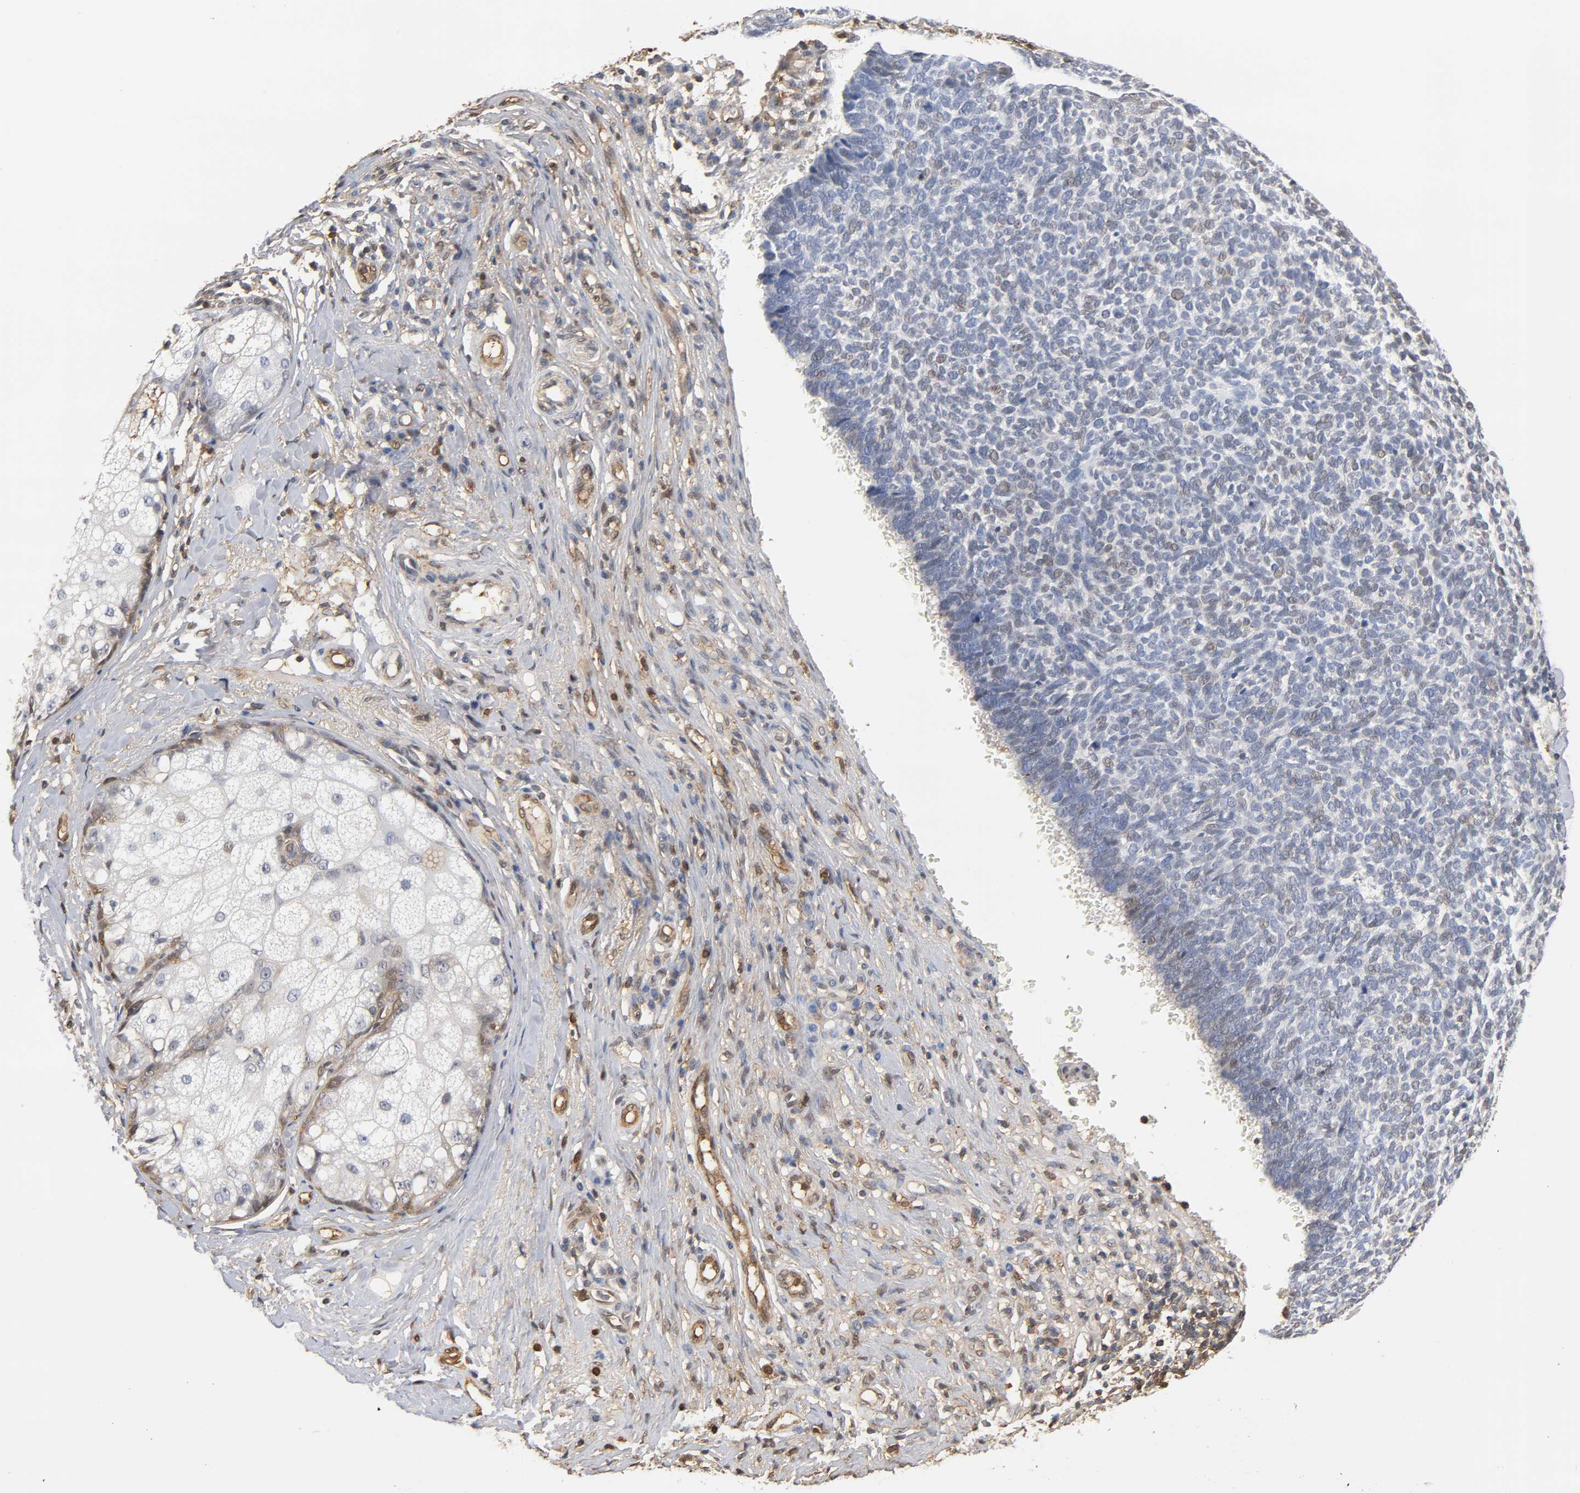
{"staining": {"intensity": "negative", "quantity": "none", "location": "none"}, "tissue": "skin cancer", "cell_type": "Tumor cells", "image_type": "cancer", "snomed": [{"axis": "morphology", "description": "Basal cell carcinoma"}, {"axis": "topography", "description": "Skin"}], "caption": "DAB (3,3'-diaminobenzidine) immunohistochemical staining of skin cancer shows no significant staining in tumor cells.", "gene": "ANXA11", "patient": {"sex": "male", "age": 87}}